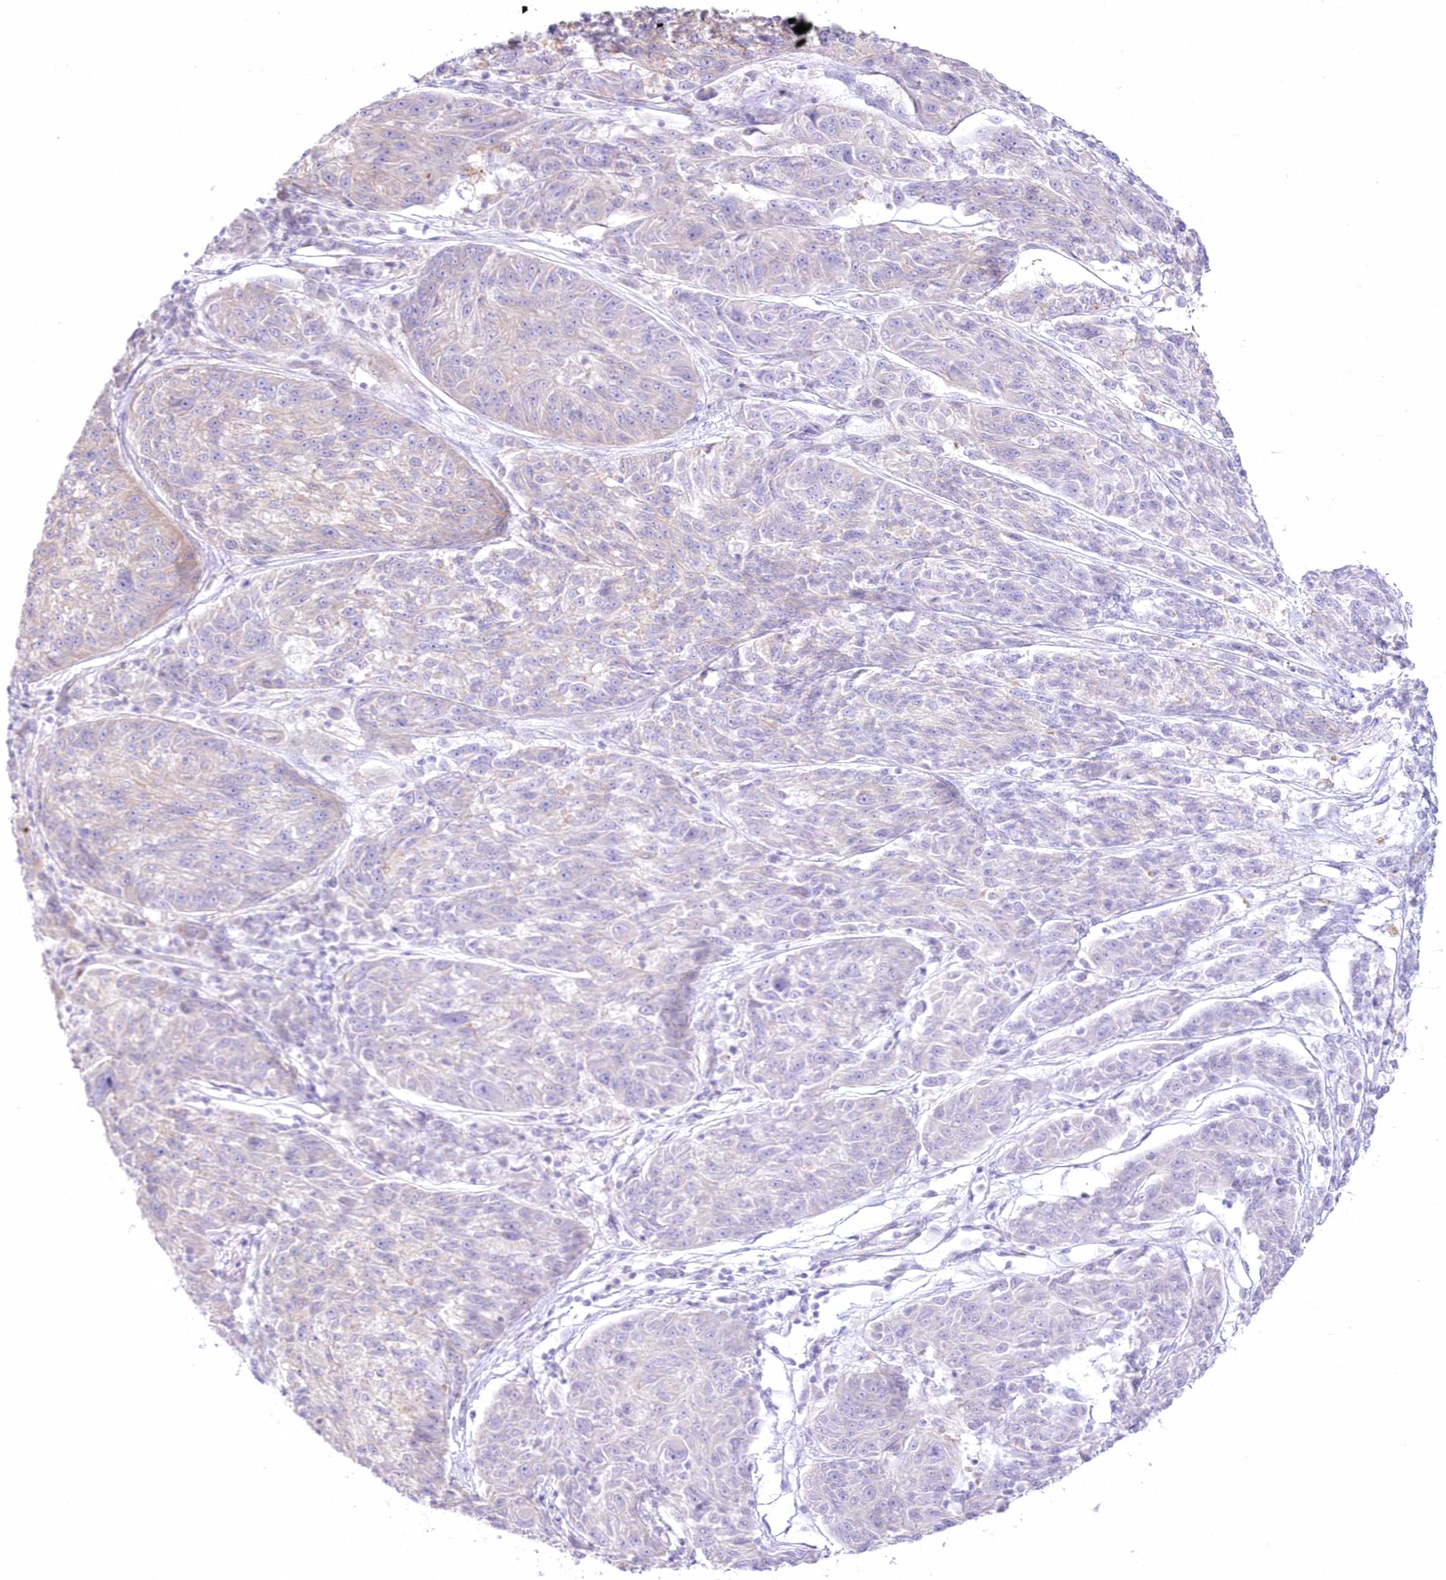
{"staining": {"intensity": "negative", "quantity": "none", "location": "none"}, "tissue": "melanoma", "cell_type": "Tumor cells", "image_type": "cancer", "snomed": [{"axis": "morphology", "description": "Malignant melanoma, NOS"}, {"axis": "topography", "description": "Skin"}], "caption": "Tumor cells show no significant protein positivity in melanoma.", "gene": "ZNF843", "patient": {"sex": "male", "age": 53}}